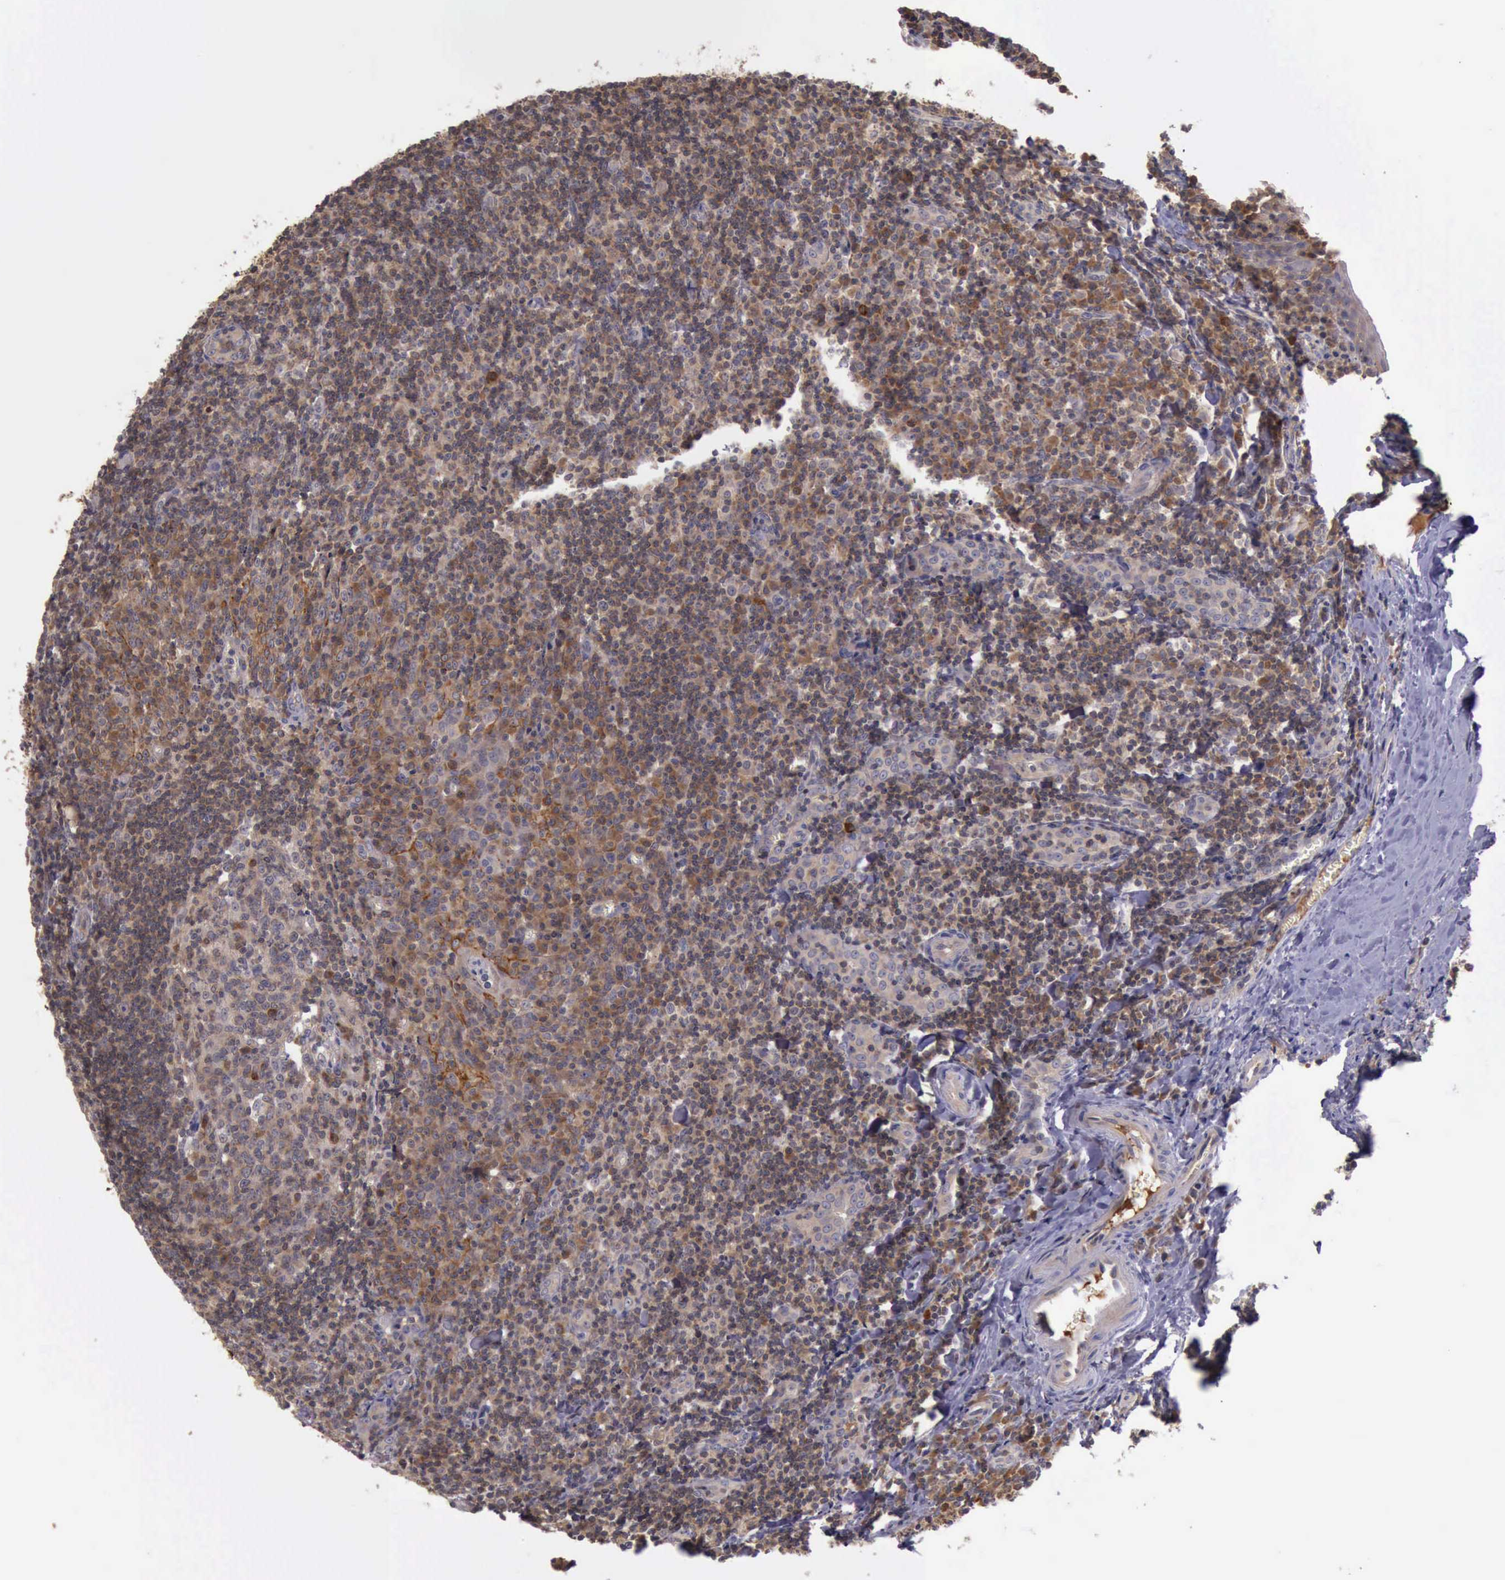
{"staining": {"intensity": "moderate", "quantity": "<25%", "location": "cytoplasmic/membranous"}, "tissue": "tonsil", "cell_type": "Germinal center cells", "image_type": "normal", "snomed": [{"axis": "morphology", "description": "Normal tissue, NOS"}, {"axis": "topography", "description": "Tonsil"}], "caption": "IHC image of normal human tonsil stained for a protein (brown), which shows low levels of moderate cytoplasmic/membranous positivity in about <25% of germinal center cells.", "gene": "RAB39B", "patient": {"sex": "male", "age": 20}}